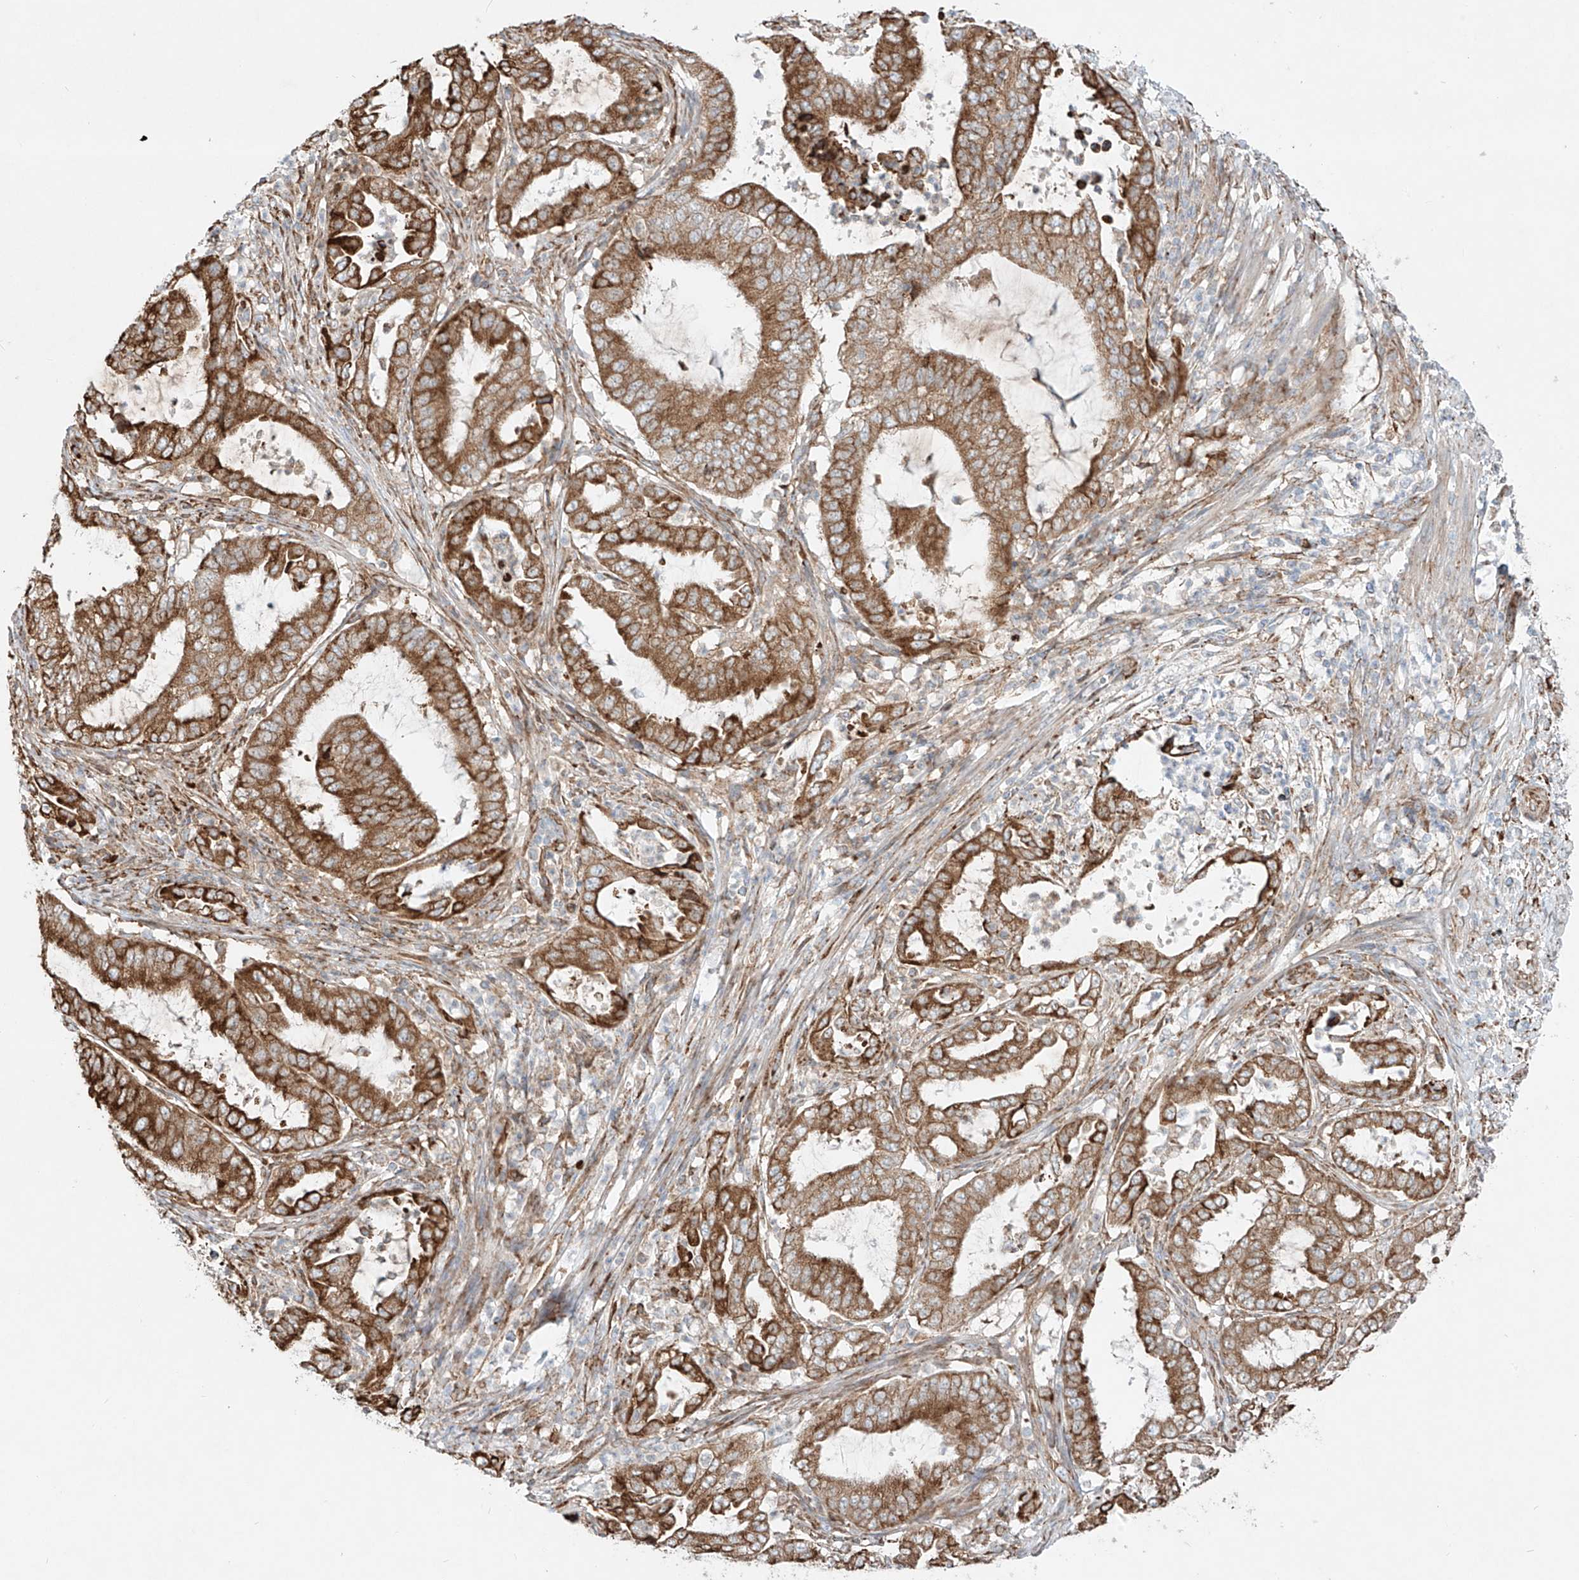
{"staining": {"intensity": "moderate", "quantity": ">75%", "location": "cytoplasmic/membranous"}, "tissue": "endometrial cancer", "cell_type": "Tumor cells", "image_type": "cancer", "snomed": [{"axis": "morphology", "description": "Adenocarcinoma, NOS"}, {"axis": "topography", "description": "Endometrium"}], "caption": "The immunohistochemical stain labels moderate cytoplasmic/membranous positivity in tumor cells of endometrial cancer (adenocarcinoma) tissue.", "gene": "EIPR1", "patient": {"sex": "female", "age": 51}}